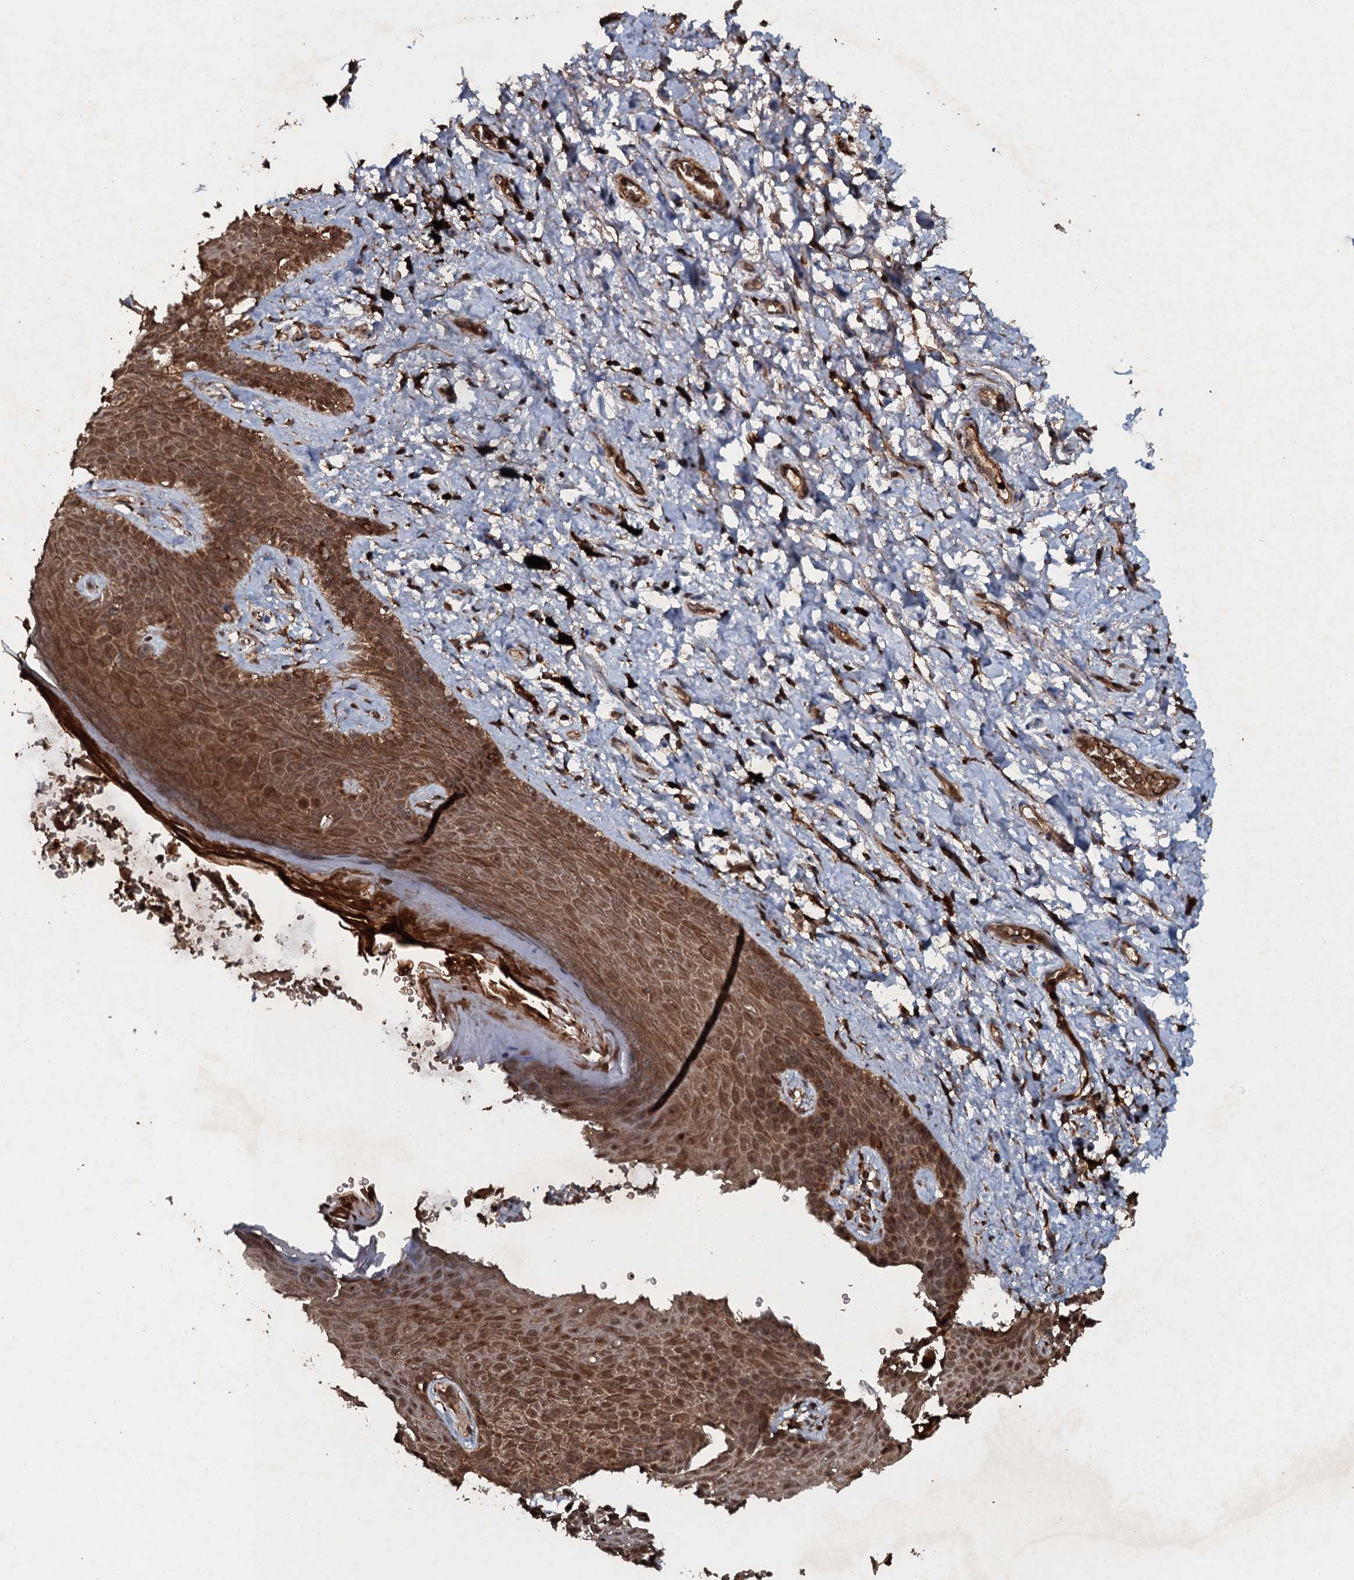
{"staining": {"intensity": "moderate", "quantity": ">75%", "location": "cytoplasmic/membranous"}, "tissue": "skin", "cell_type": "Epidermal cells", "image_type": "normal", "snomed": [{"axis": "morphology", "description": "Normal tissue, NOS"}, {"axis": "topography", "description": "Anal"}], "caption": "IHC staining of benign skin, which shows medium levels of moderate cytoplasmic/membranous expression in about >75% of epidermal cells indicating moderate cytoplasmic/membranous protein expression. The staining was performed using DAB (brown) for protein detection and nuclei were counterstained in hematoxylin (blue).", "gene": "ADGRG3", "patient": {"sex": "female", "age": 46}}